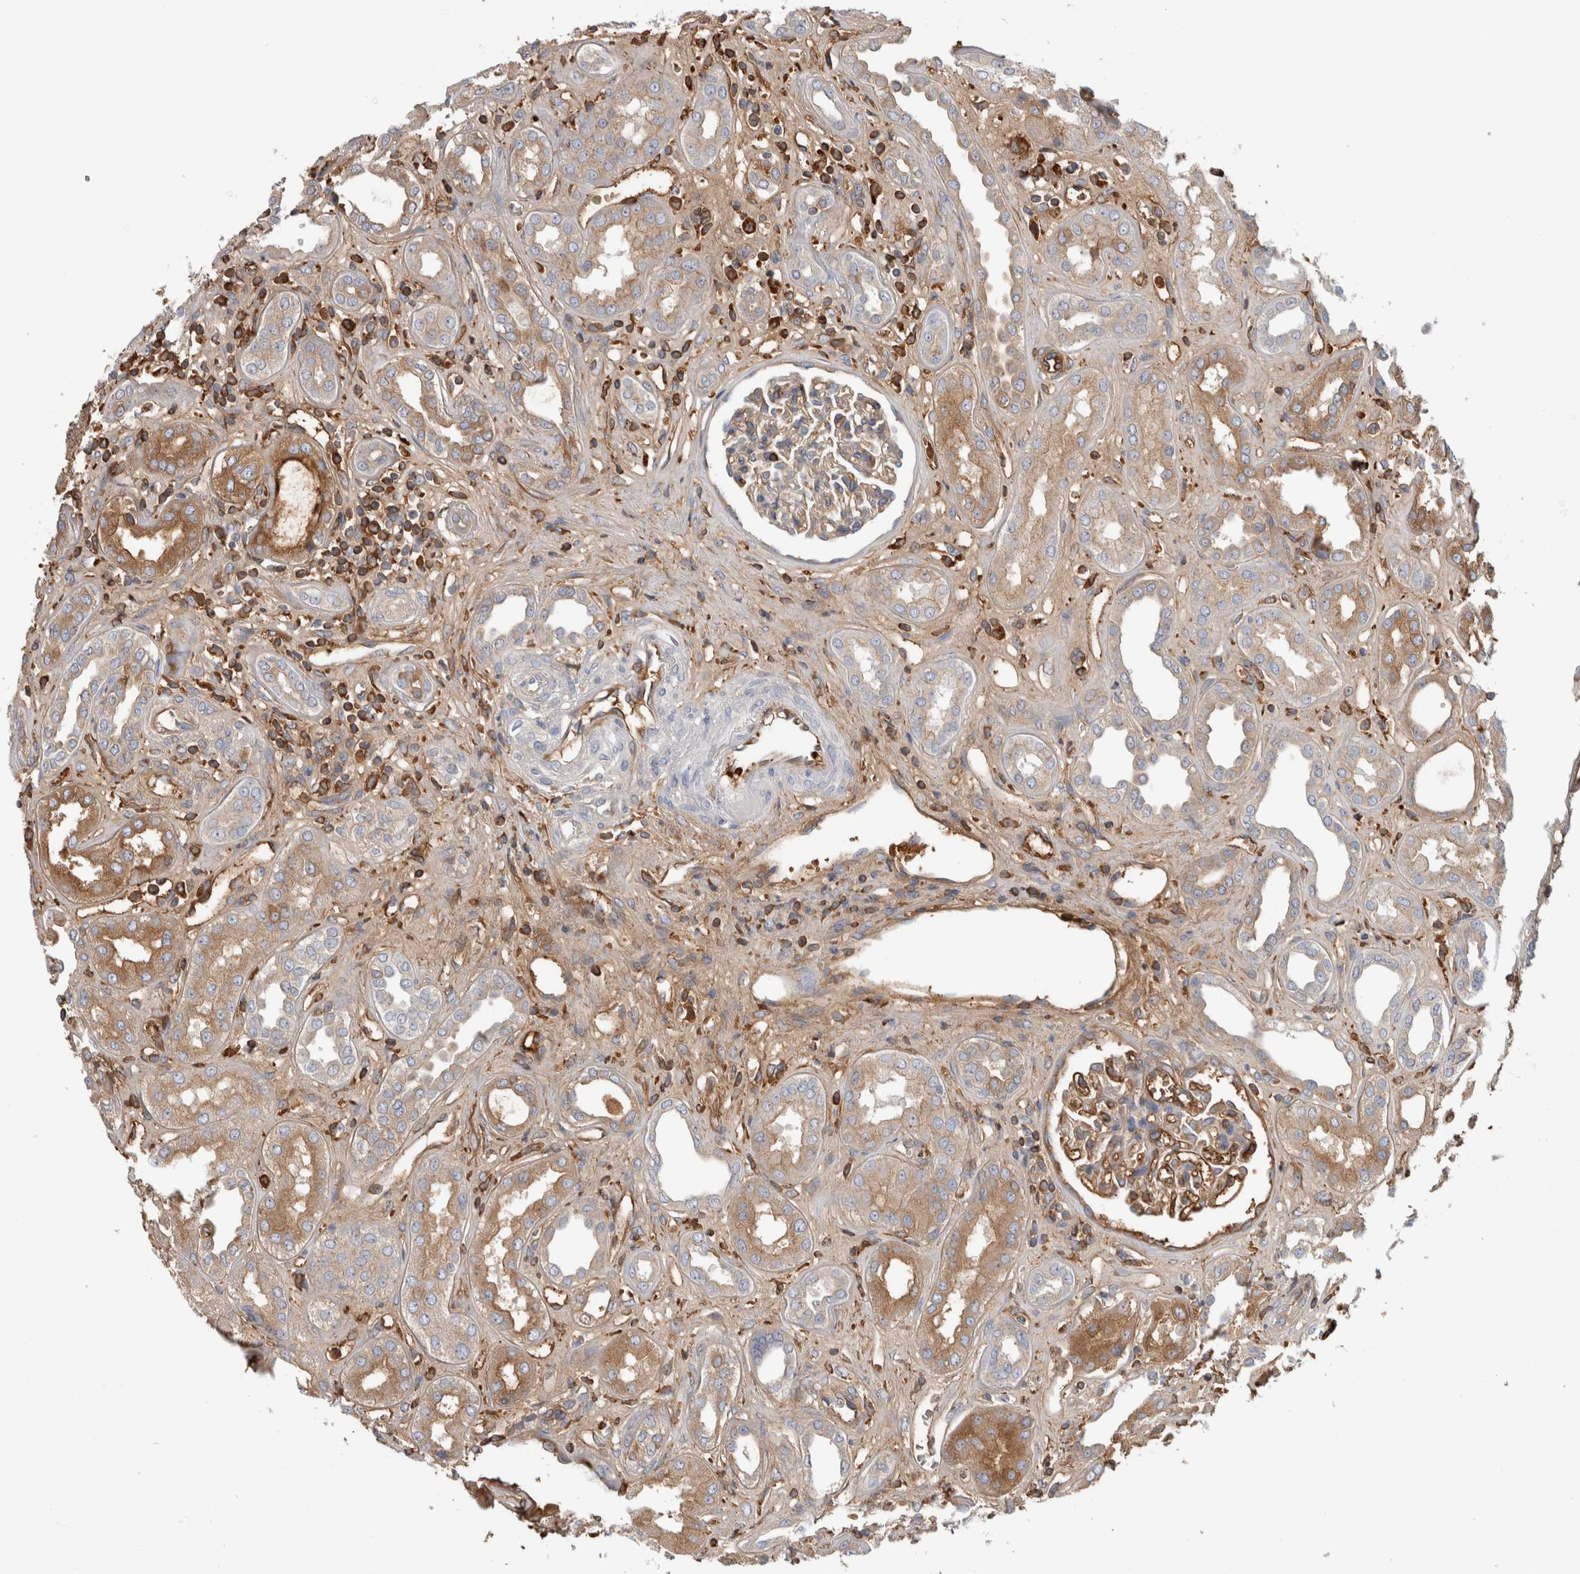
{"staining": {"intensity": "weak", "quantity": "25%-75%", "location": "cytoplasmic/membranous"}, "tissue": "kidney", "cell_type": "Cells in glomeruli", "image_type": "normal", "snomed": [{"axis": "morphology", "description": "Normal tissue, NOS"}, {"axis": "topography", "description": "Kidney"}], "caption": "Benign kidney was stained to show a protein in brown. There is low levels of weak cytoplasmic/membranous positivity in about 25%-75% of cells in glomeruli. (brown staining indicates protein expression, while blue staining denotes nuclei).", "gene": "TBCE", "patient": {"sex": "male", "age": 59}}